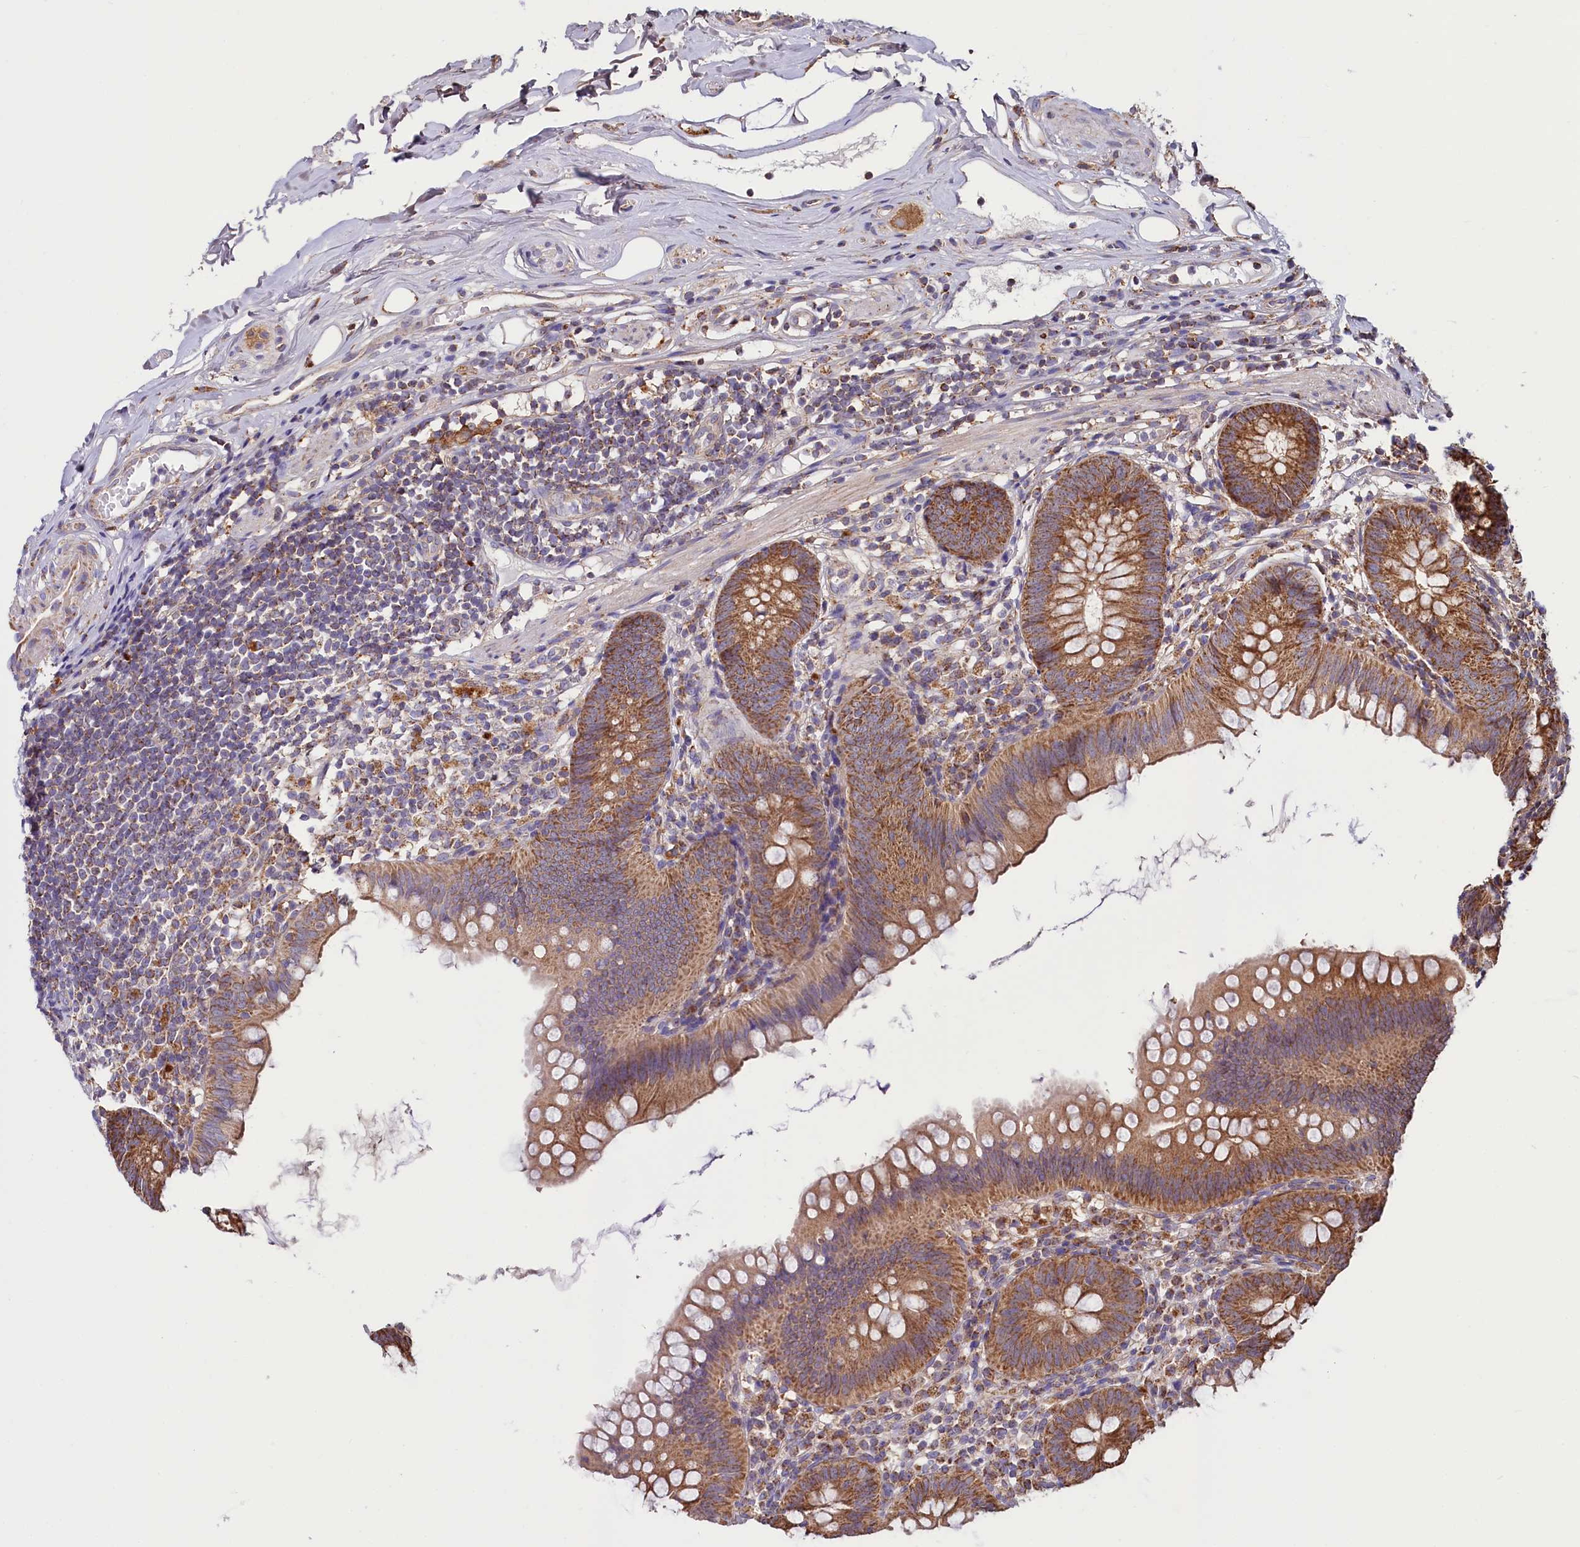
{"staining": {"intensity": "moderate", "quantity": ">75%", "location": "cytoplasmic/membranous"}, "tissue": "appendix", "cell_type": "Glandular cells", "image_type": "normal", "snomed": [{"axis": "morphology", "description": "Normal tissue, NOS"}, {"axis": "topography", "description": "Appendix"}], "caption": "DAB (3,3'-diaminobenzidine) immunohistochemical staining of benign human appendix displays moderate cytoplasmic/membranous protein expression in about >75% of glandular cells.", "gene": "NUDT15", "patient": {"sex": "female", "age": 62}}